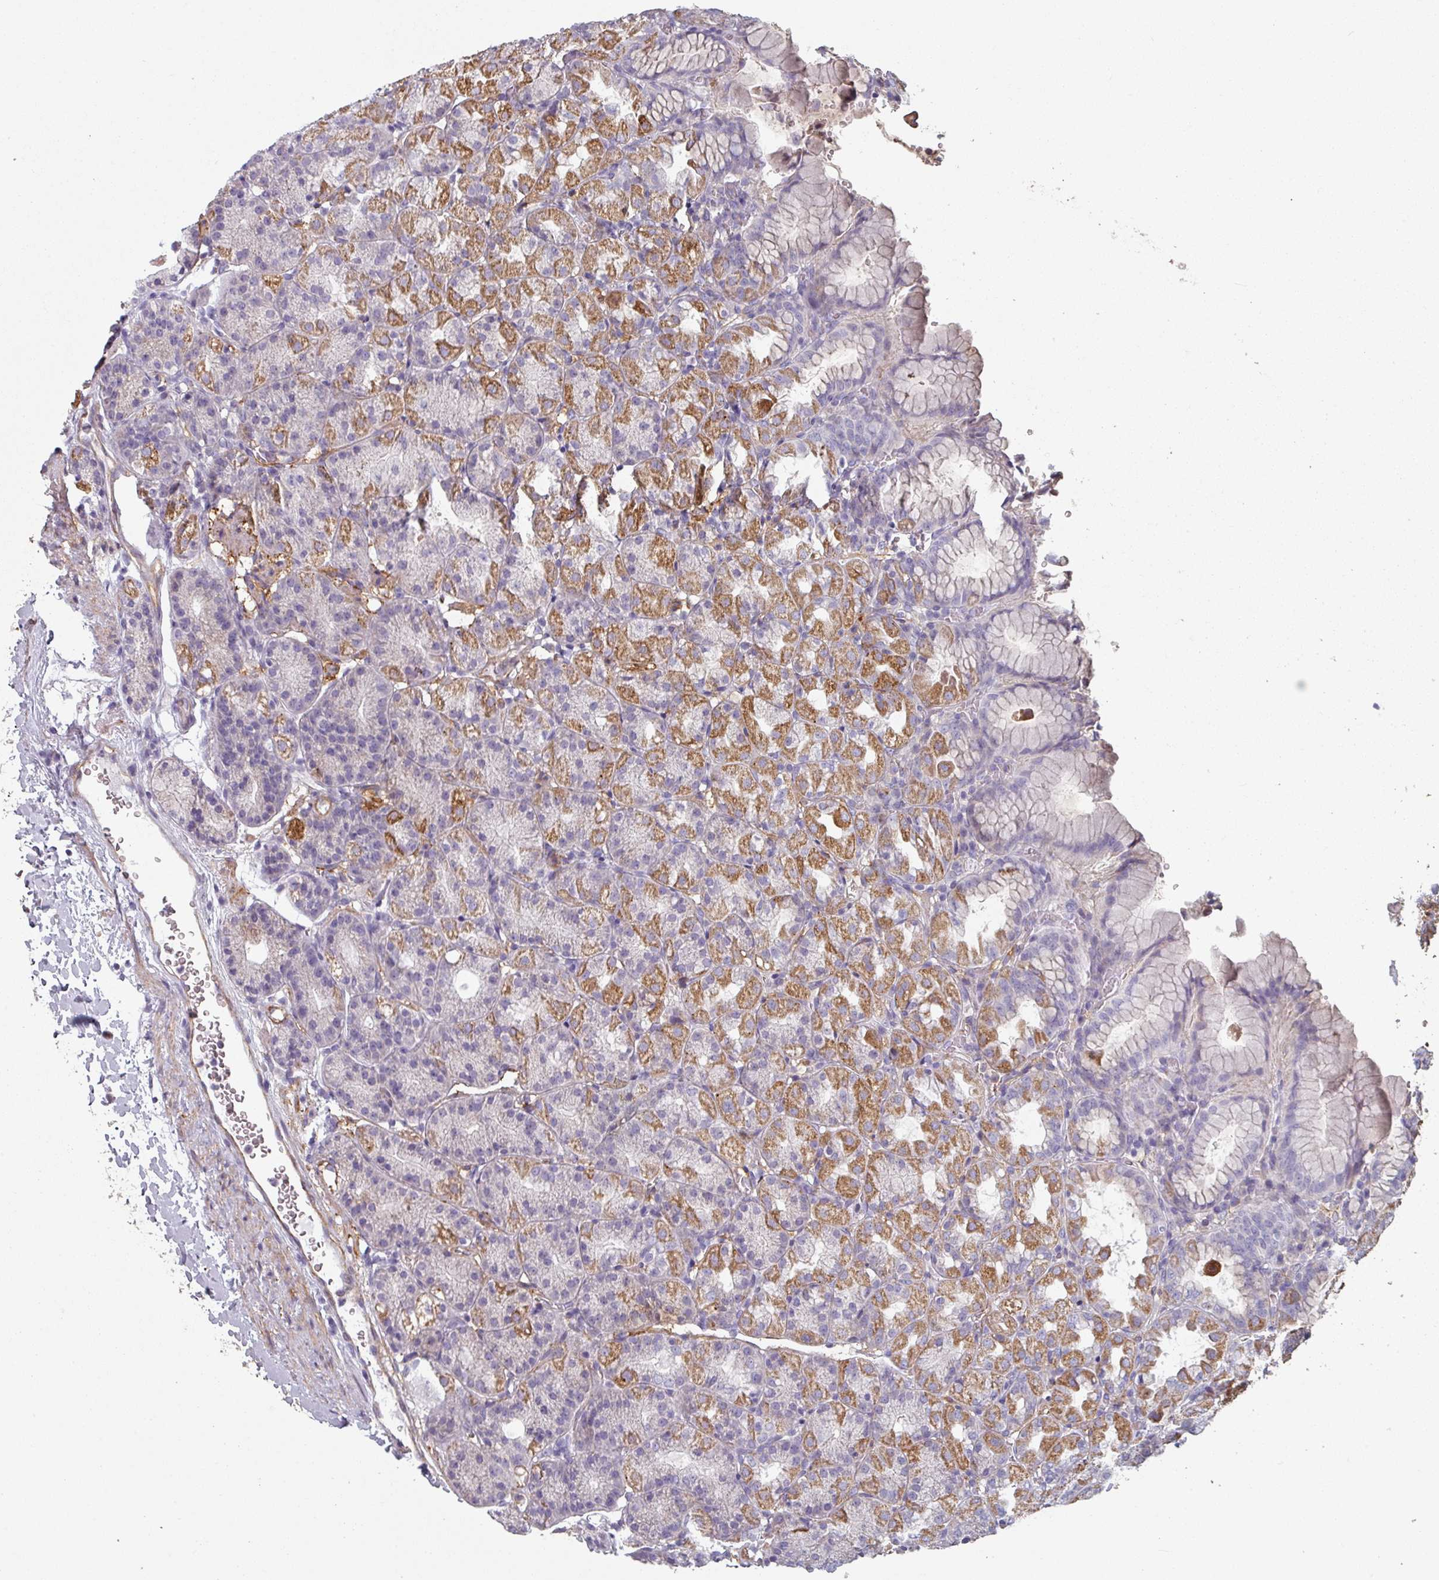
{"staining": {"intensity": "moderate", "quantity": "25%-75%", "location": "cytoplasmic/membranous"}, "tissue": "stomach", "cell_type": "Glandular cells", "image_type": "normal", "snomed": [{"axis": "morphology", "description": "Normal tissue, NOS"}, {"axis": "topography", "description": "Stomach, upper"}], "caption": "DAB immunohistochemical staining of benign stomach reveals moderate cytoplasmic/membranous protein staining in about 25%-75% of glandular cells.", "gene": "GSTA1", "patient": {"sex": "female", "age": 81}}